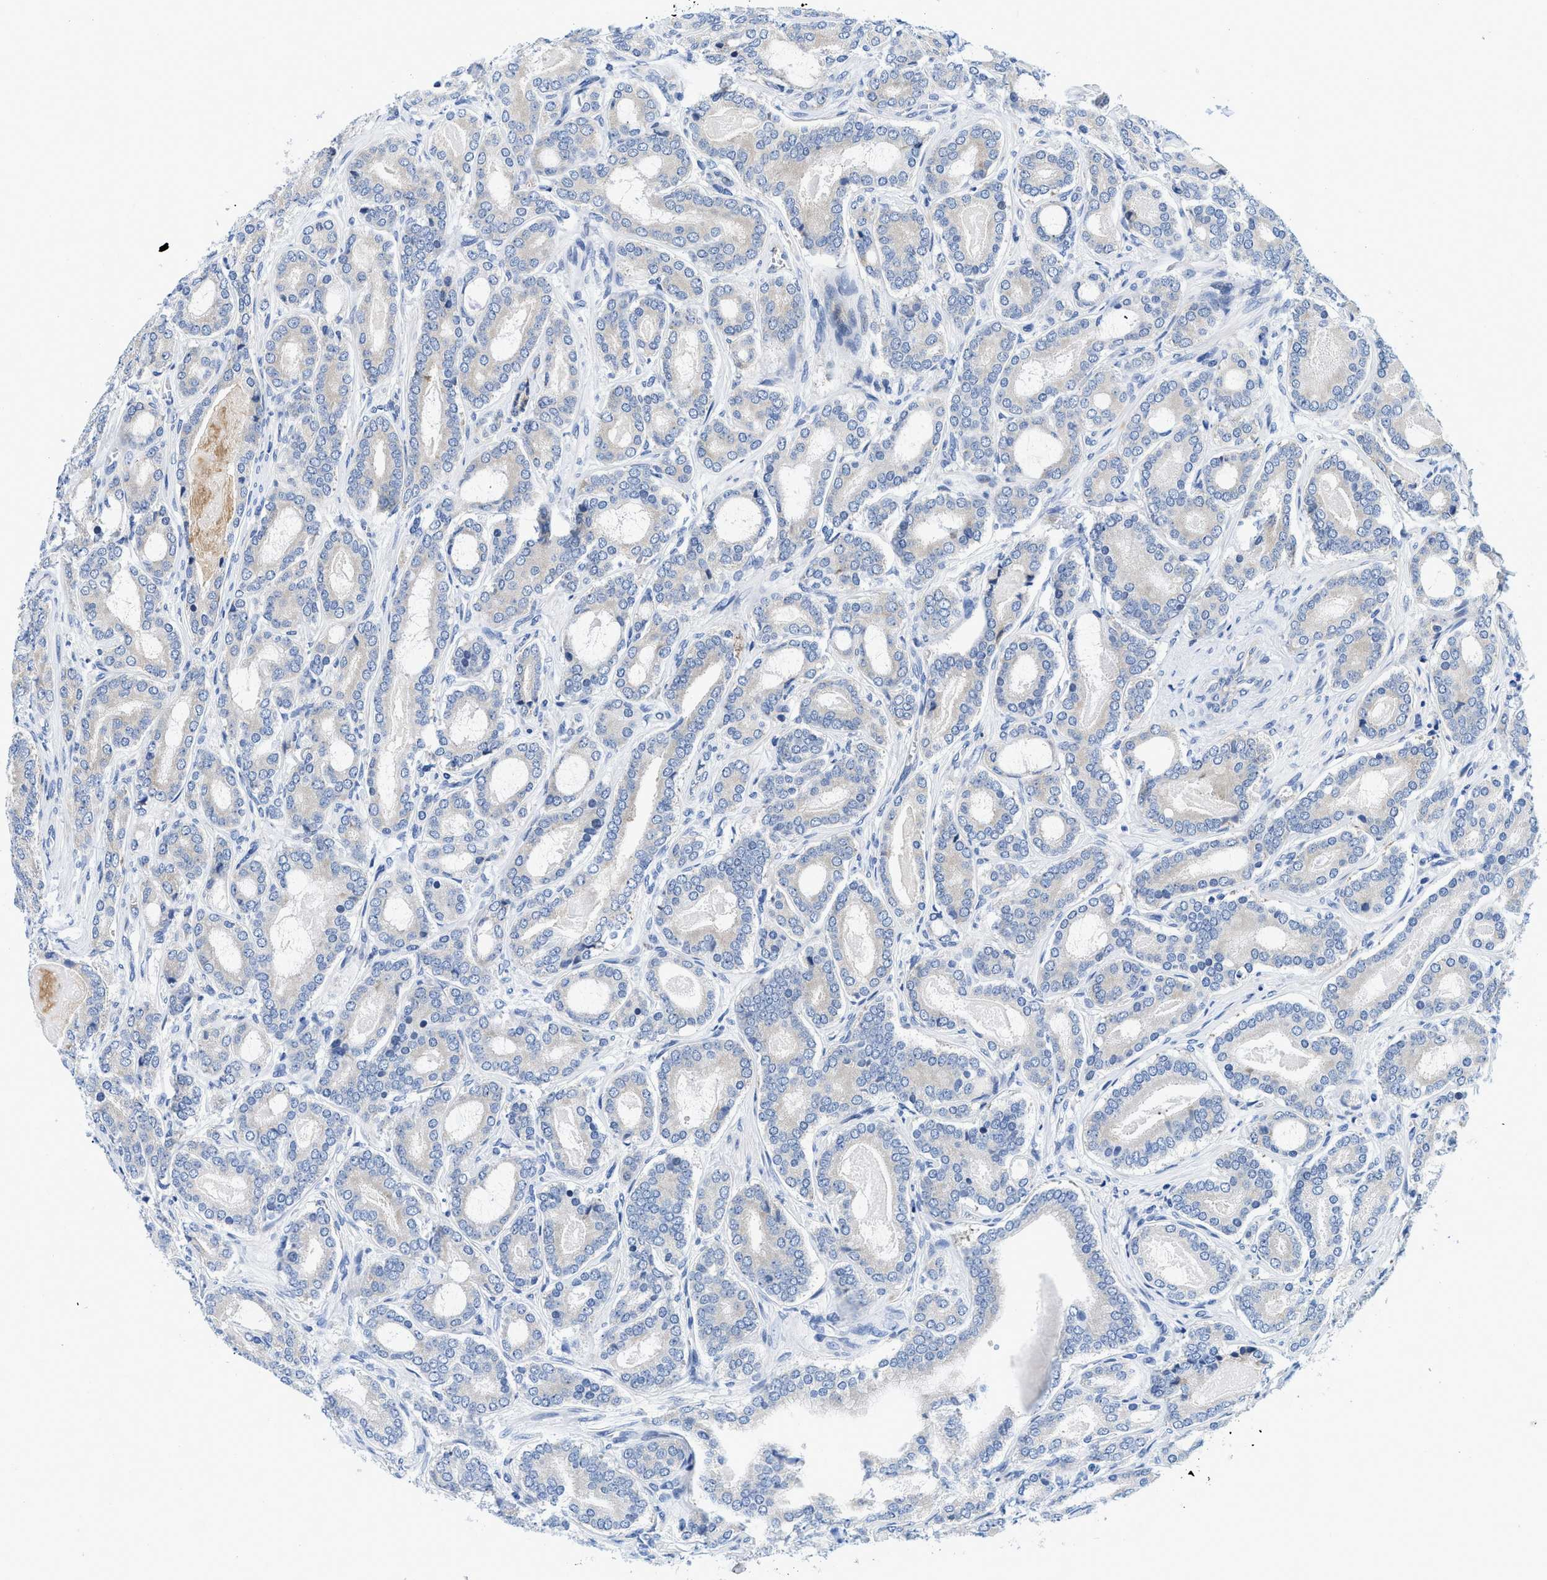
{"staining": {"intensity": "negative", "quantity": "none", "location": "none"}, "tissue": "prostate cancer", "cell_type": "Tumor cells", "image_type": "cancer", "snomed": [{"axis": "morphology", "description": "Adenocarcinoma, High grade"}, {"axis": "topography", "description": "Prostate"}], "caption": "The immunohistochemistry micrograph has no significant staining in tumor cells of adenocarcinoma (high-grade) (prostate) tissue.", "gene": "IKBKE", "patient": {"sex": "male", "age": 60}}